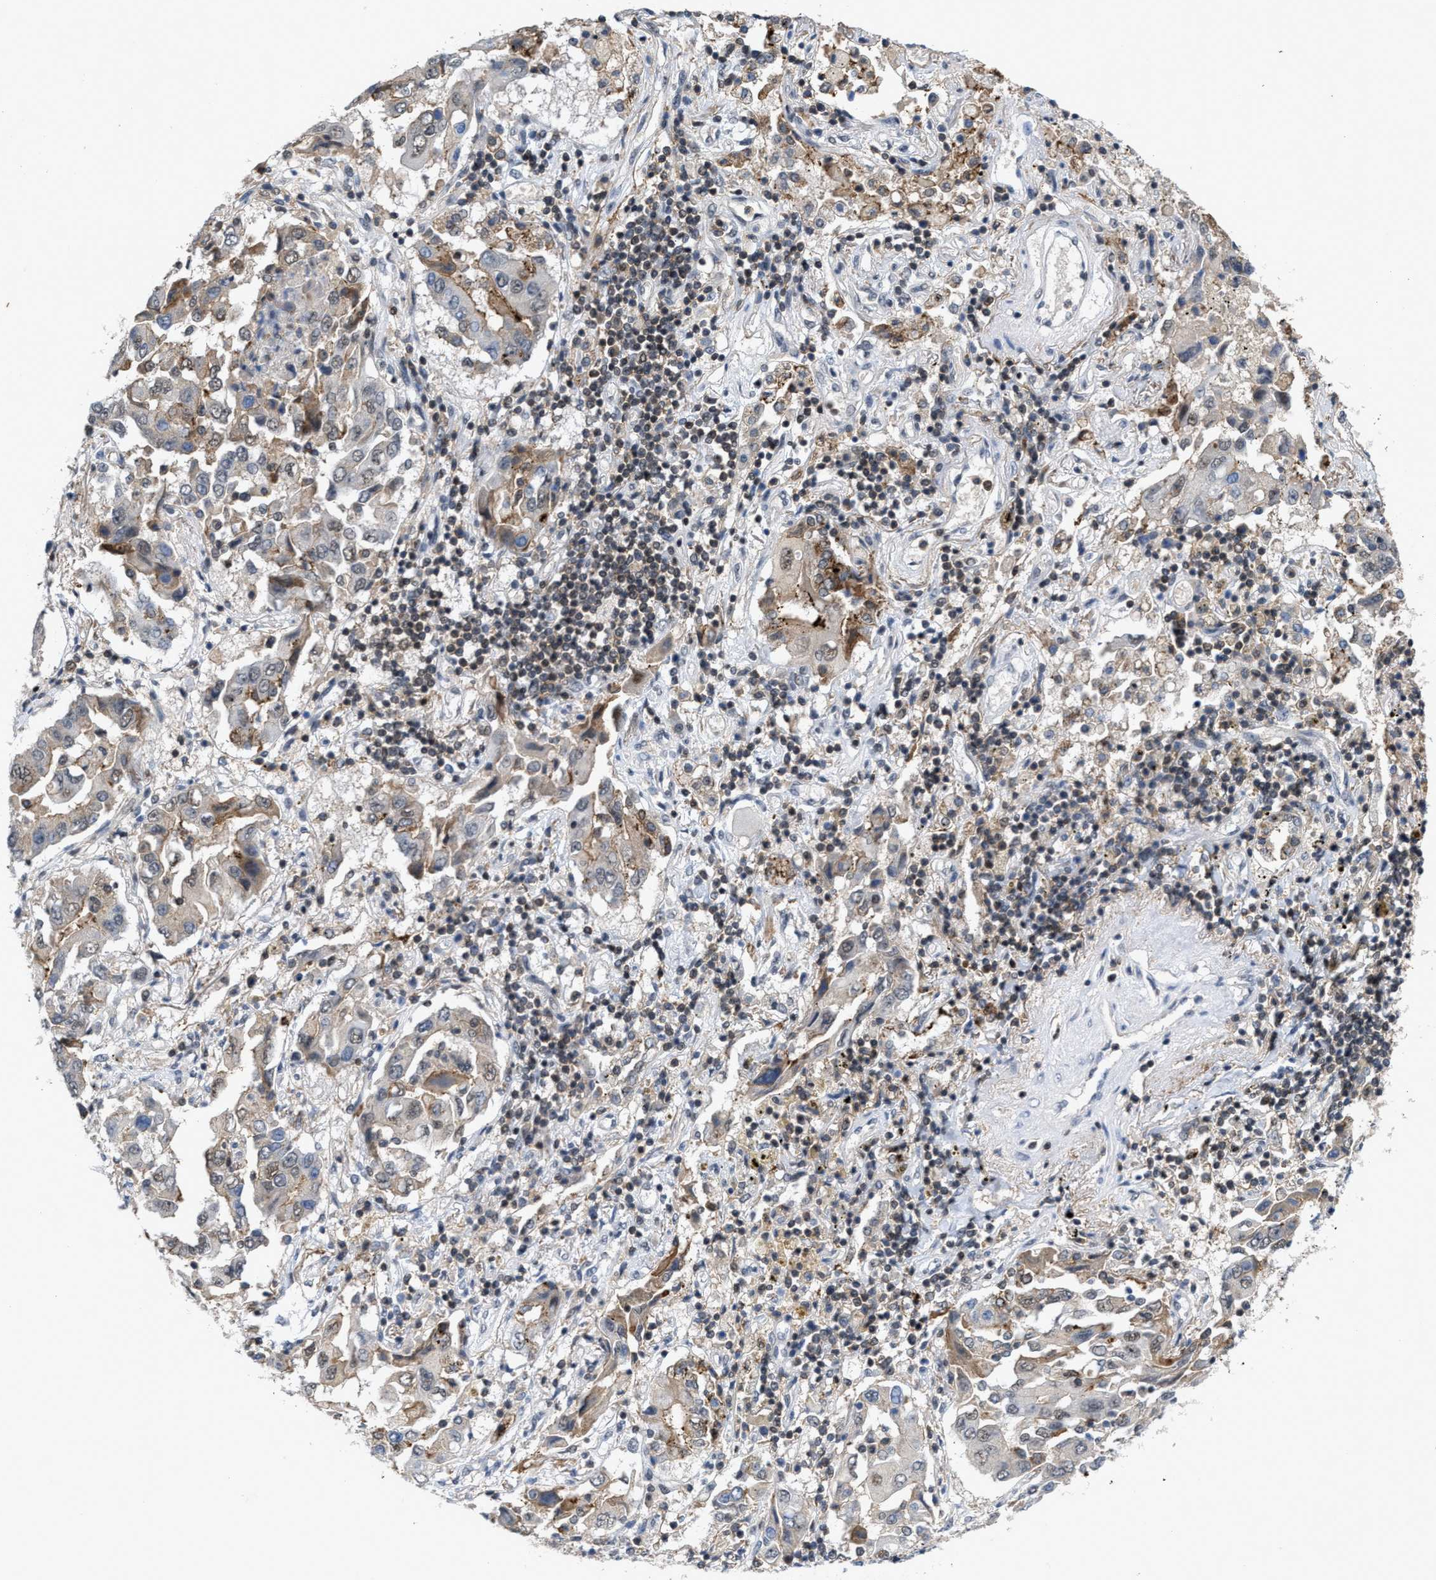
{"staining": {"intensity": "weak", "quantity": "<25%", "location": "cytoplasmic/membranous"}, "tissue": "lung cancer", "cell_type": "Tumor cells", "image_type": "cancer", "snomed": [{"axis": "morphology", "description": "Adenocarcinoma, NOS"}, {"axis": "topography", "description": "Lung"}], "caption": "This is a image of immunohistochemistry staining of lung cancer (adenocarcinoma), which shows no positivity in tumor cells.", "gene": "FGD3", "patient": {"sex": "female", "age": 65}}